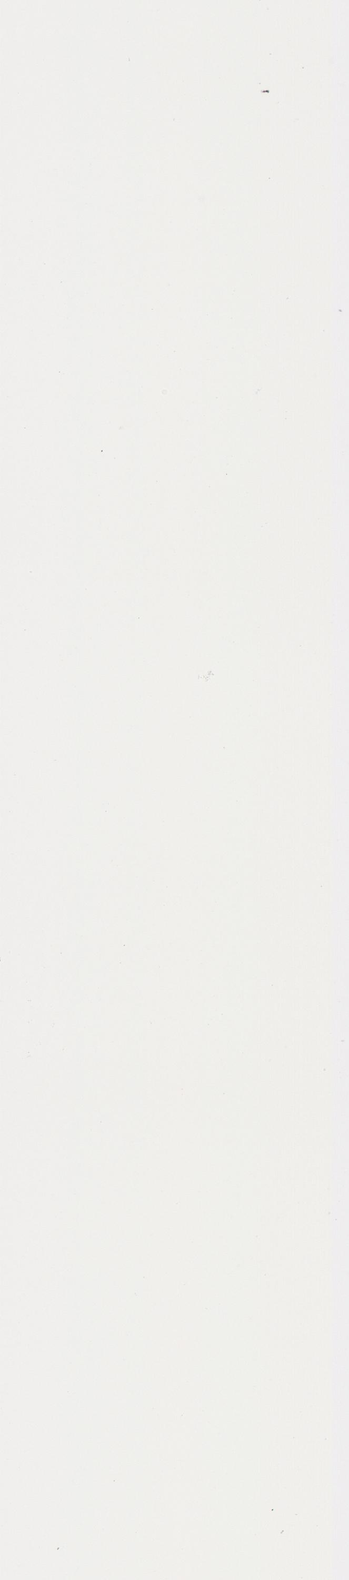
{"staining": {"intensity": "negative", "quantity": "none", "location": "none"}, "tissue": "ovarian cancer", "cell_type": "Tumor cells", "image_type": "cancer", "snomed": [{"axis": "morphology", "description": "Carcinoma, endometroid"}, {"axis": "topography", "description": "Ovary"}], "caption": "Ovarian endometroid carcinoma was stained to show a protein in brown. There is no significant positivity in tumor cells.", "gene": "KRT16", "patient": {"sex": "female", "age": 52}}